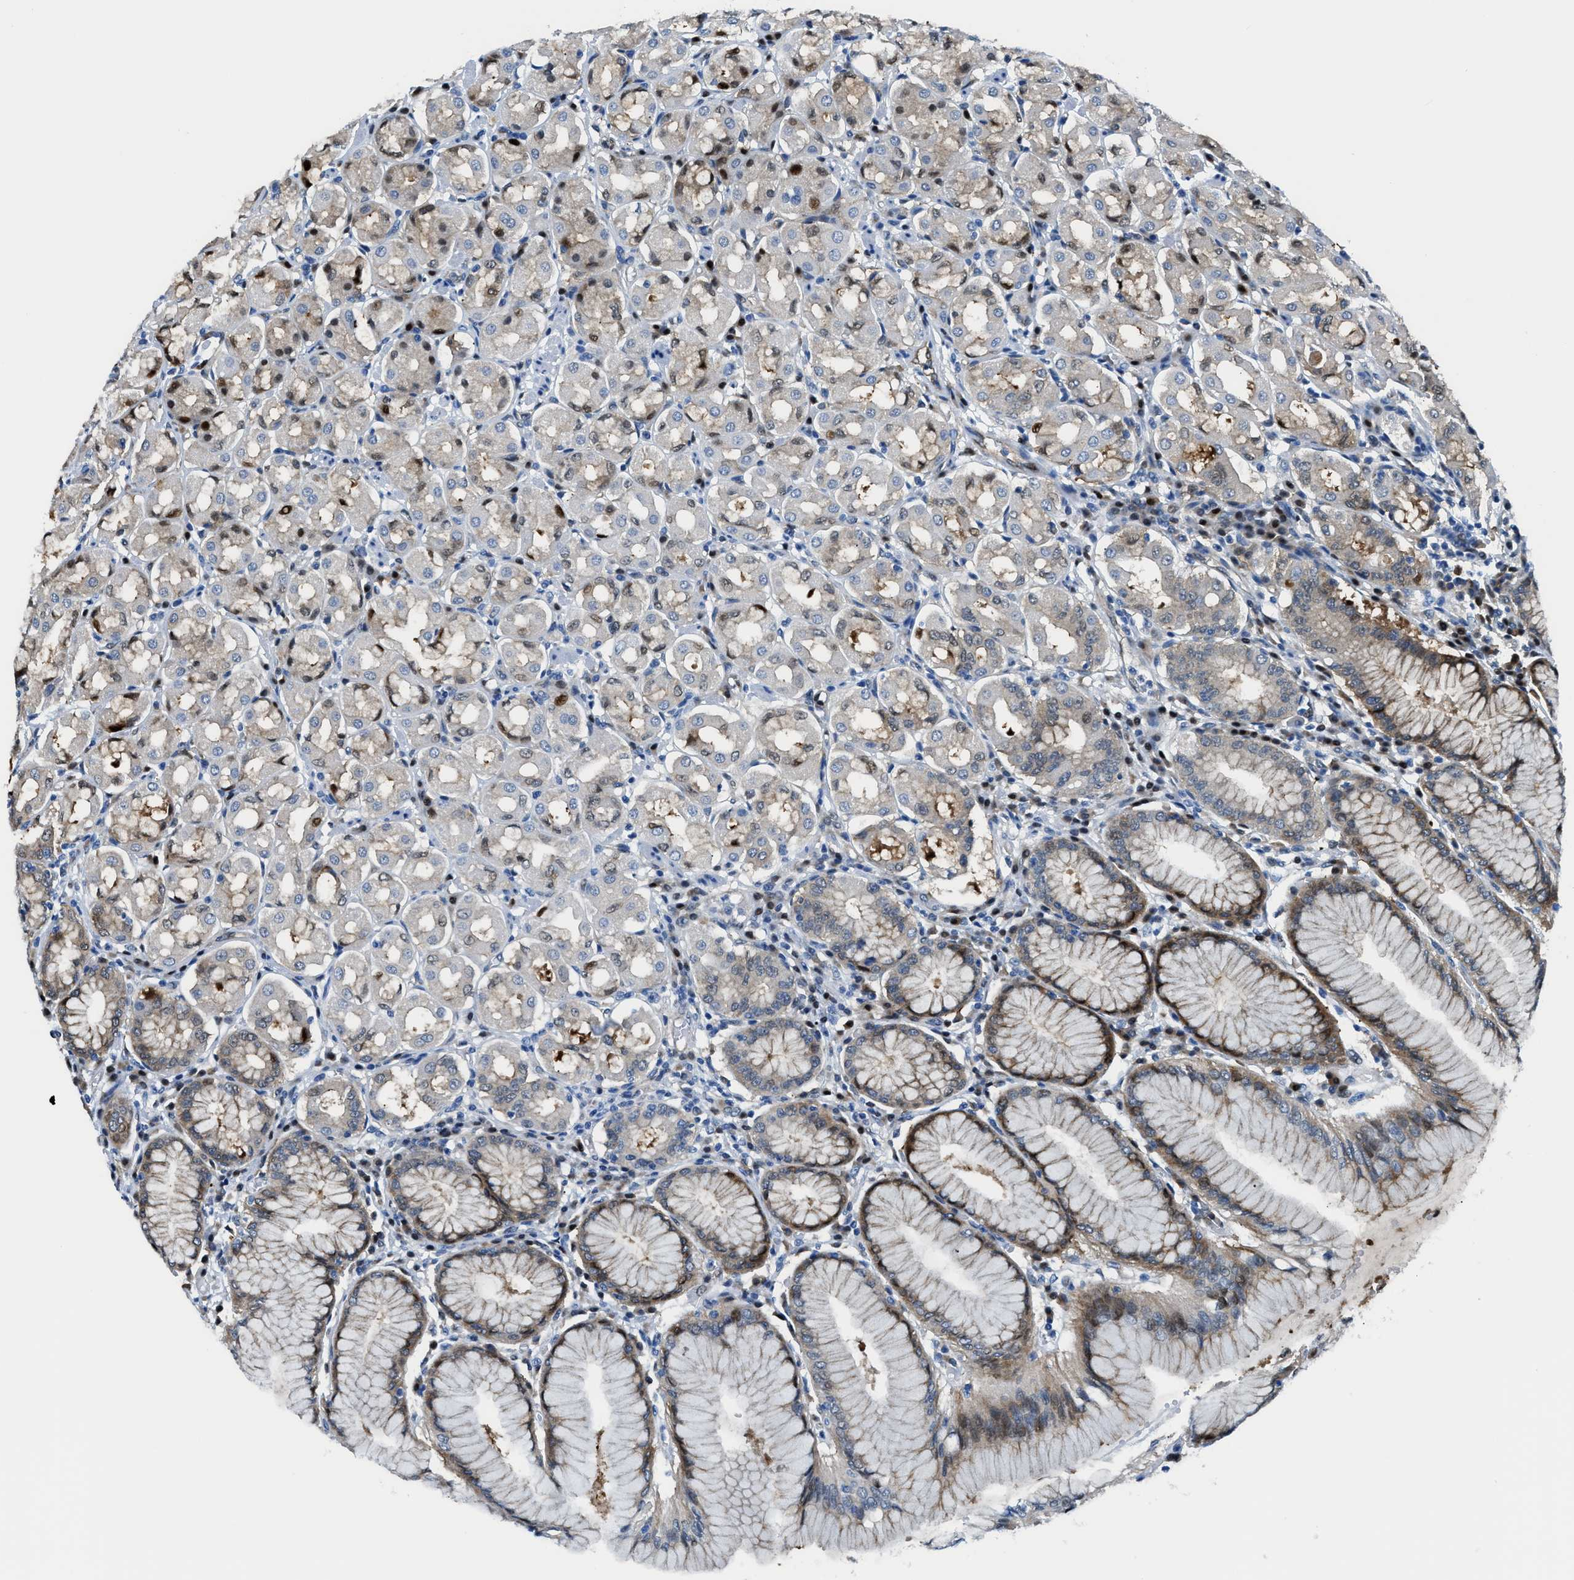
{"staining": {"intensity": "moderate", "quantity": "25%-75%", "location": "cytoplasmic/membranous,nuclear"}, "tissue": "stomach", "cell_type": "Glandular cells", "image_type": "normal", "snomed": [{"axis": "morphology", "description": "Normal tissue, NOS"}, {"axis": "topography", "description": "Stomach"}, {"axis": "topography", "description": "Stomach, lower"}], "caption": "High-magnification brightfield microscopy of normal stomach stained with DAB (brown) and counterstained with hematoxylin (blue). glandular cells exhibit moderate cytoplasmic/membranous,nuclear positivity is appreciated in about25%-75% of cells.", "gene": "YWHAE", "patient": {"sex": "female", "age": 56}}